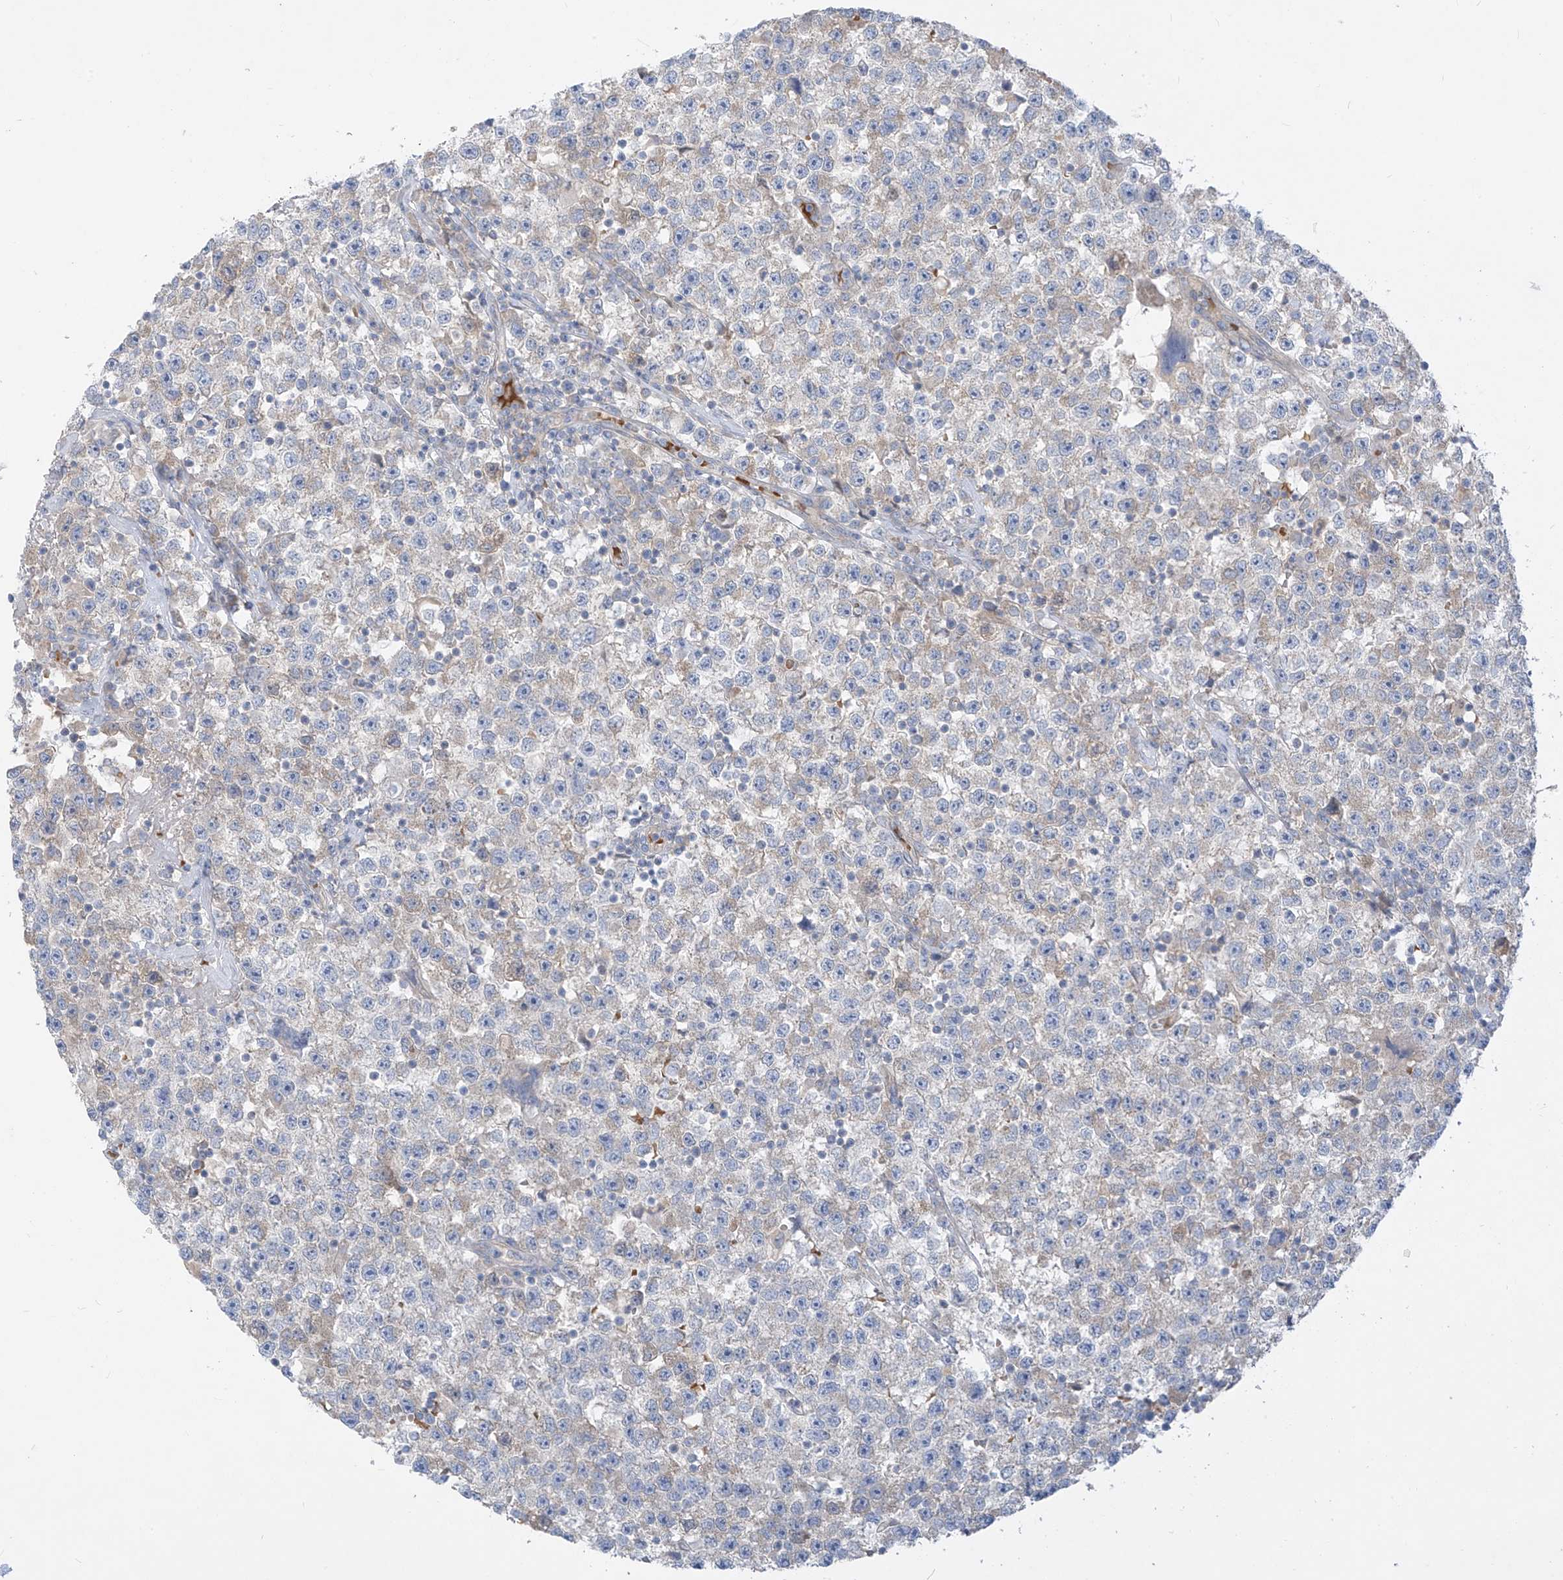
{"staining": {"intensity": "weak", "quantity": "<25%", "location": "cytoplasmic/membranous"}, "tissue": "testis cancer", "cell_type": "Tumor cells", "image_type": "cancer", "snomed": [{"axis": "morphology", "description": "Seminoma, NOS"}, {"axis": "topography", "description": "Testis"}], "caption": "Immunohistochemistry histopathology image of human seminoma (testis) stained for a protein (brown), which reveals no positivity in tumor cells. (DAB immunohistochemistry (IHC) with hematoxylin counter stain).", "gene": "DGKQ", "patient": {"sex": "male", "age": 22}}